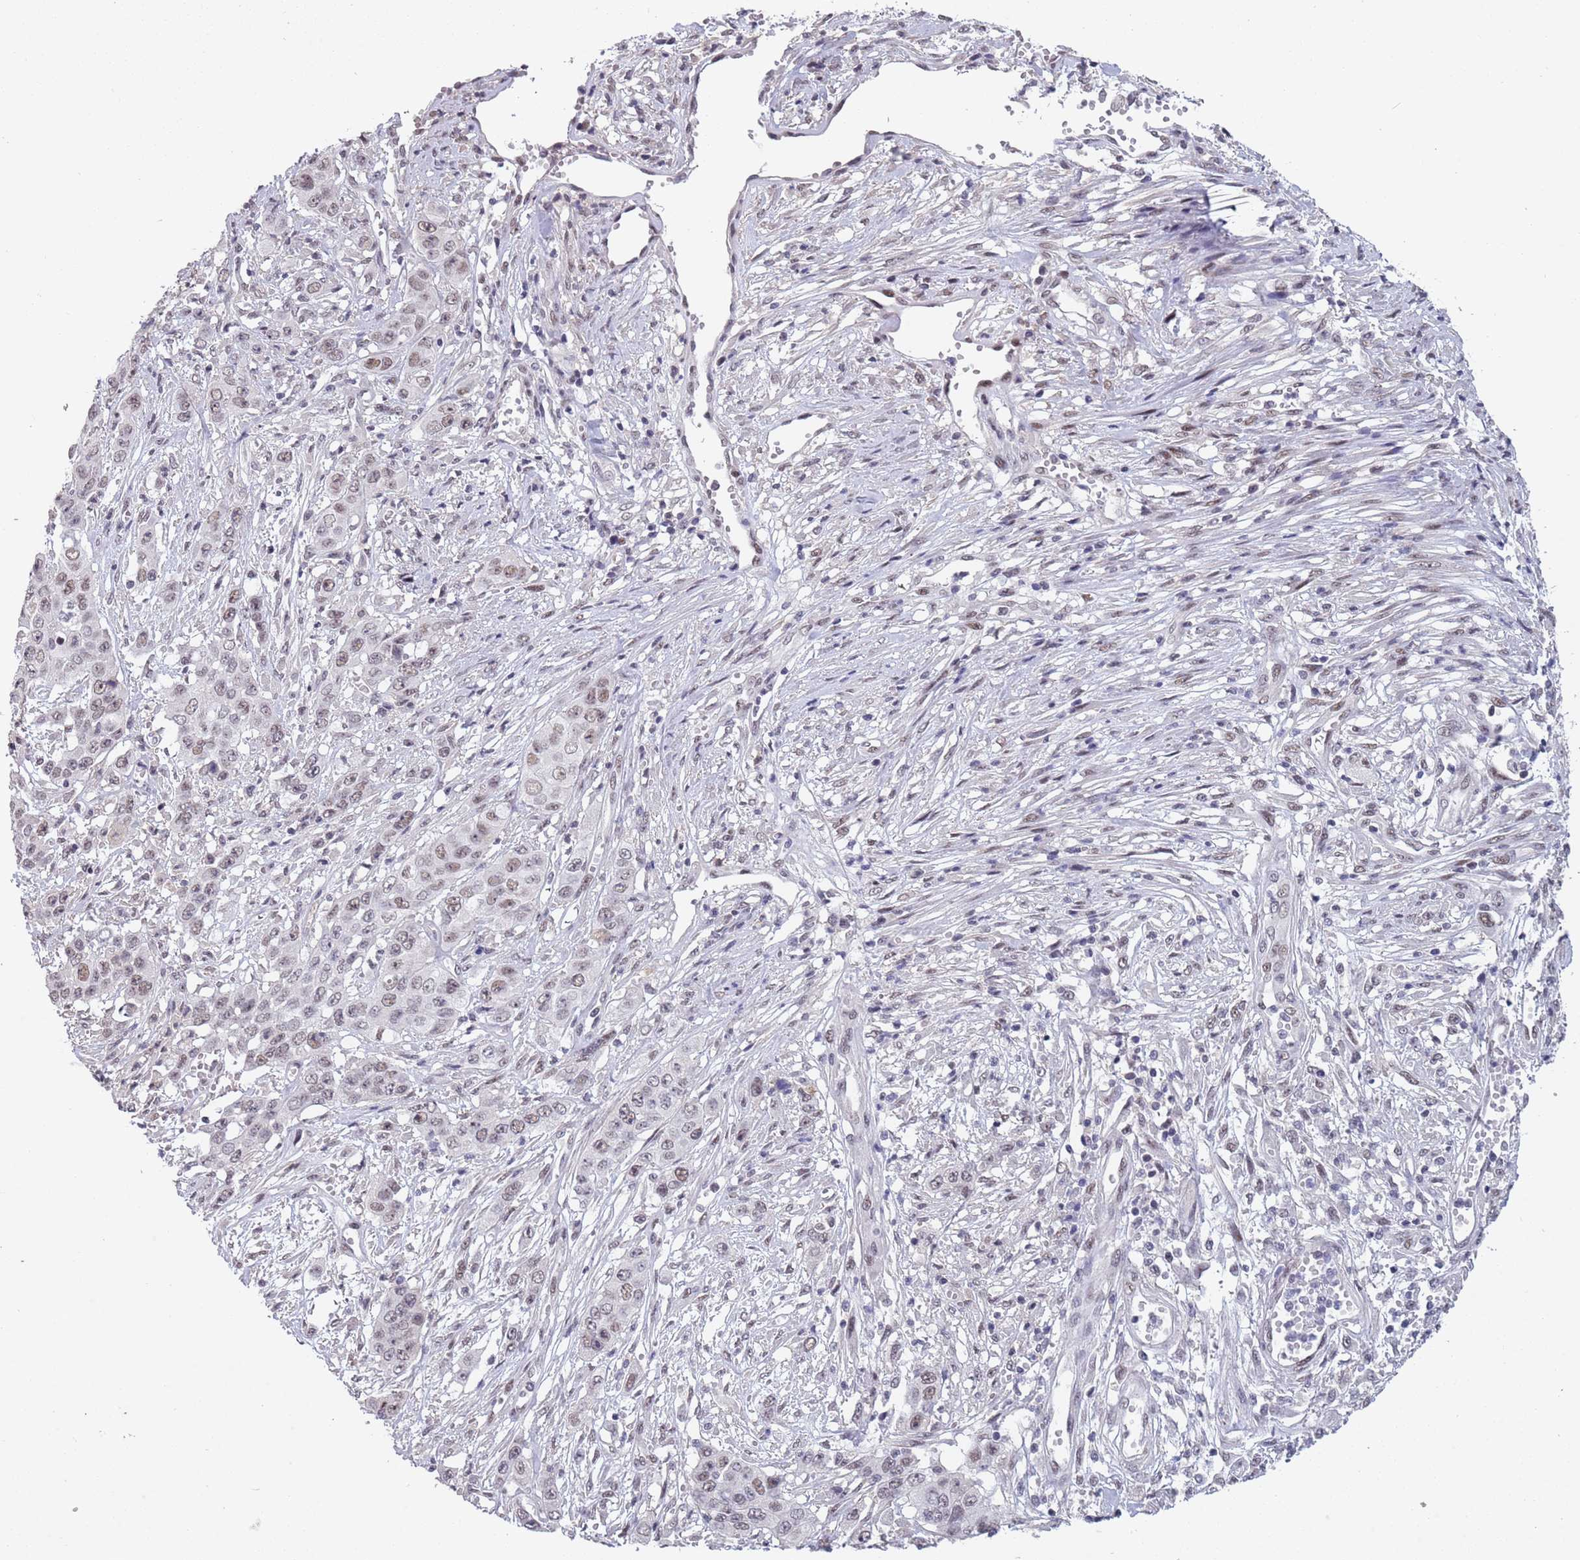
{"staining": {"intensity": "weak", "quantity": ">75%", "location": "nuclear"}, "tissue": "stomach cancer", "cell_type": "Tumor cells", "image_type": "cancer", "snomed": [{"axis": "morphology", "description": "Adenocarcinoma, NOS"}, {"axis": "topography", "description": "Stomach, upper"}], "caption": "Protein expression analysis of stomach adenocarcinoma shows weak nuclear positivity in about >75% of tumor cells.", "gene": "CIZ1", "patient": {"sex": "male", "age": 62}}